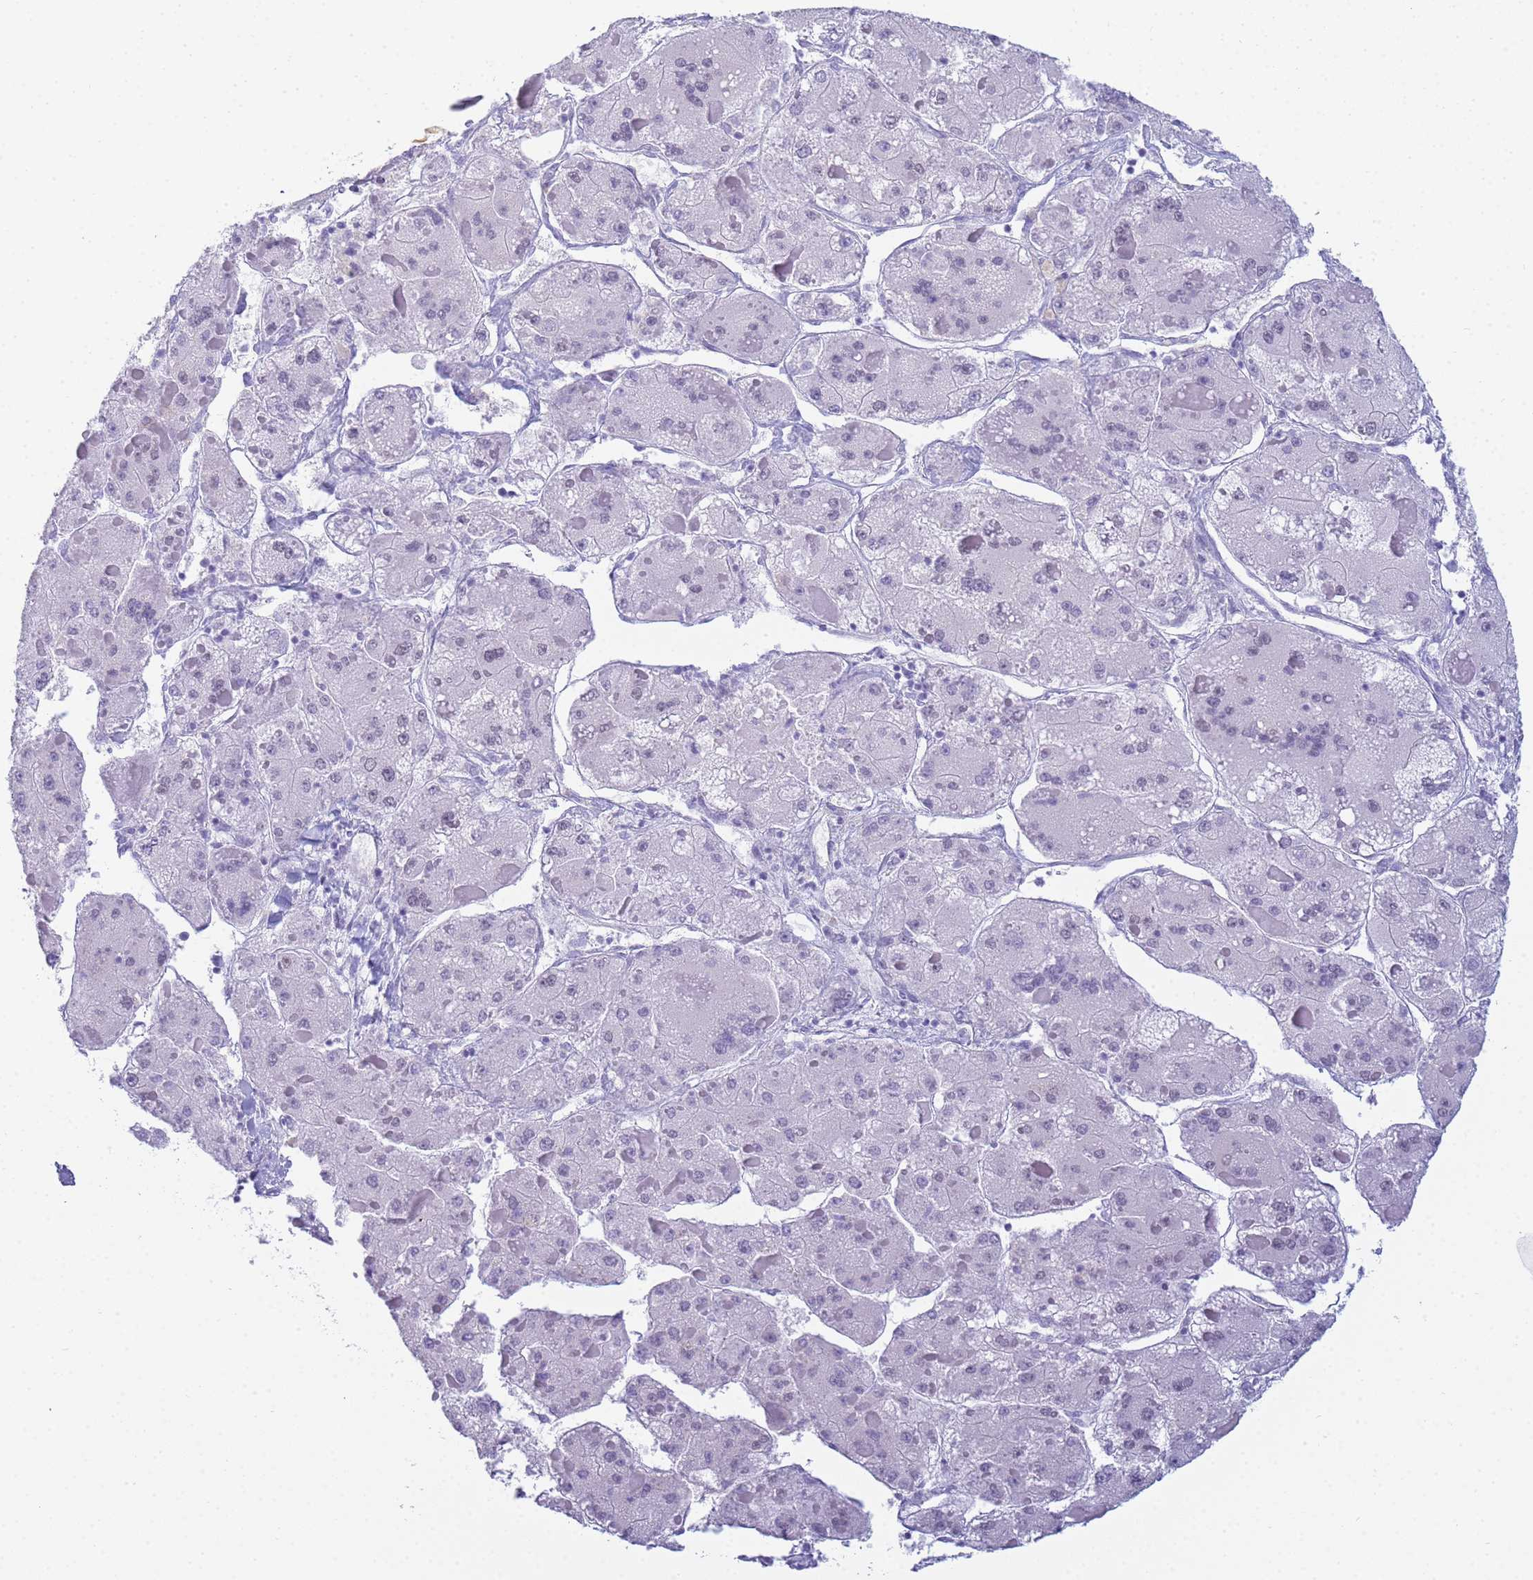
{"staining": {"intensity": "negative", "quantity": "none", "location": "none"}, "tissue": "liver cancer", "cell_type": "Tumor cells", "image_type": "cancer", "snomed": [{"axis": "morphology", "description": "Carcinoma, Hepatocellular, NOS"}, {"axis": "topography", "description": "Liver"}], "caption": "DAB (3,3'-diaminobenzidine) immunohistochemical staining of human liver cancer (hepatocellular carcinoma) demonstrates no significant positivity in tumor cells.", "gene": "SNX20", "patient": {"sex": "female", "age": 73}}